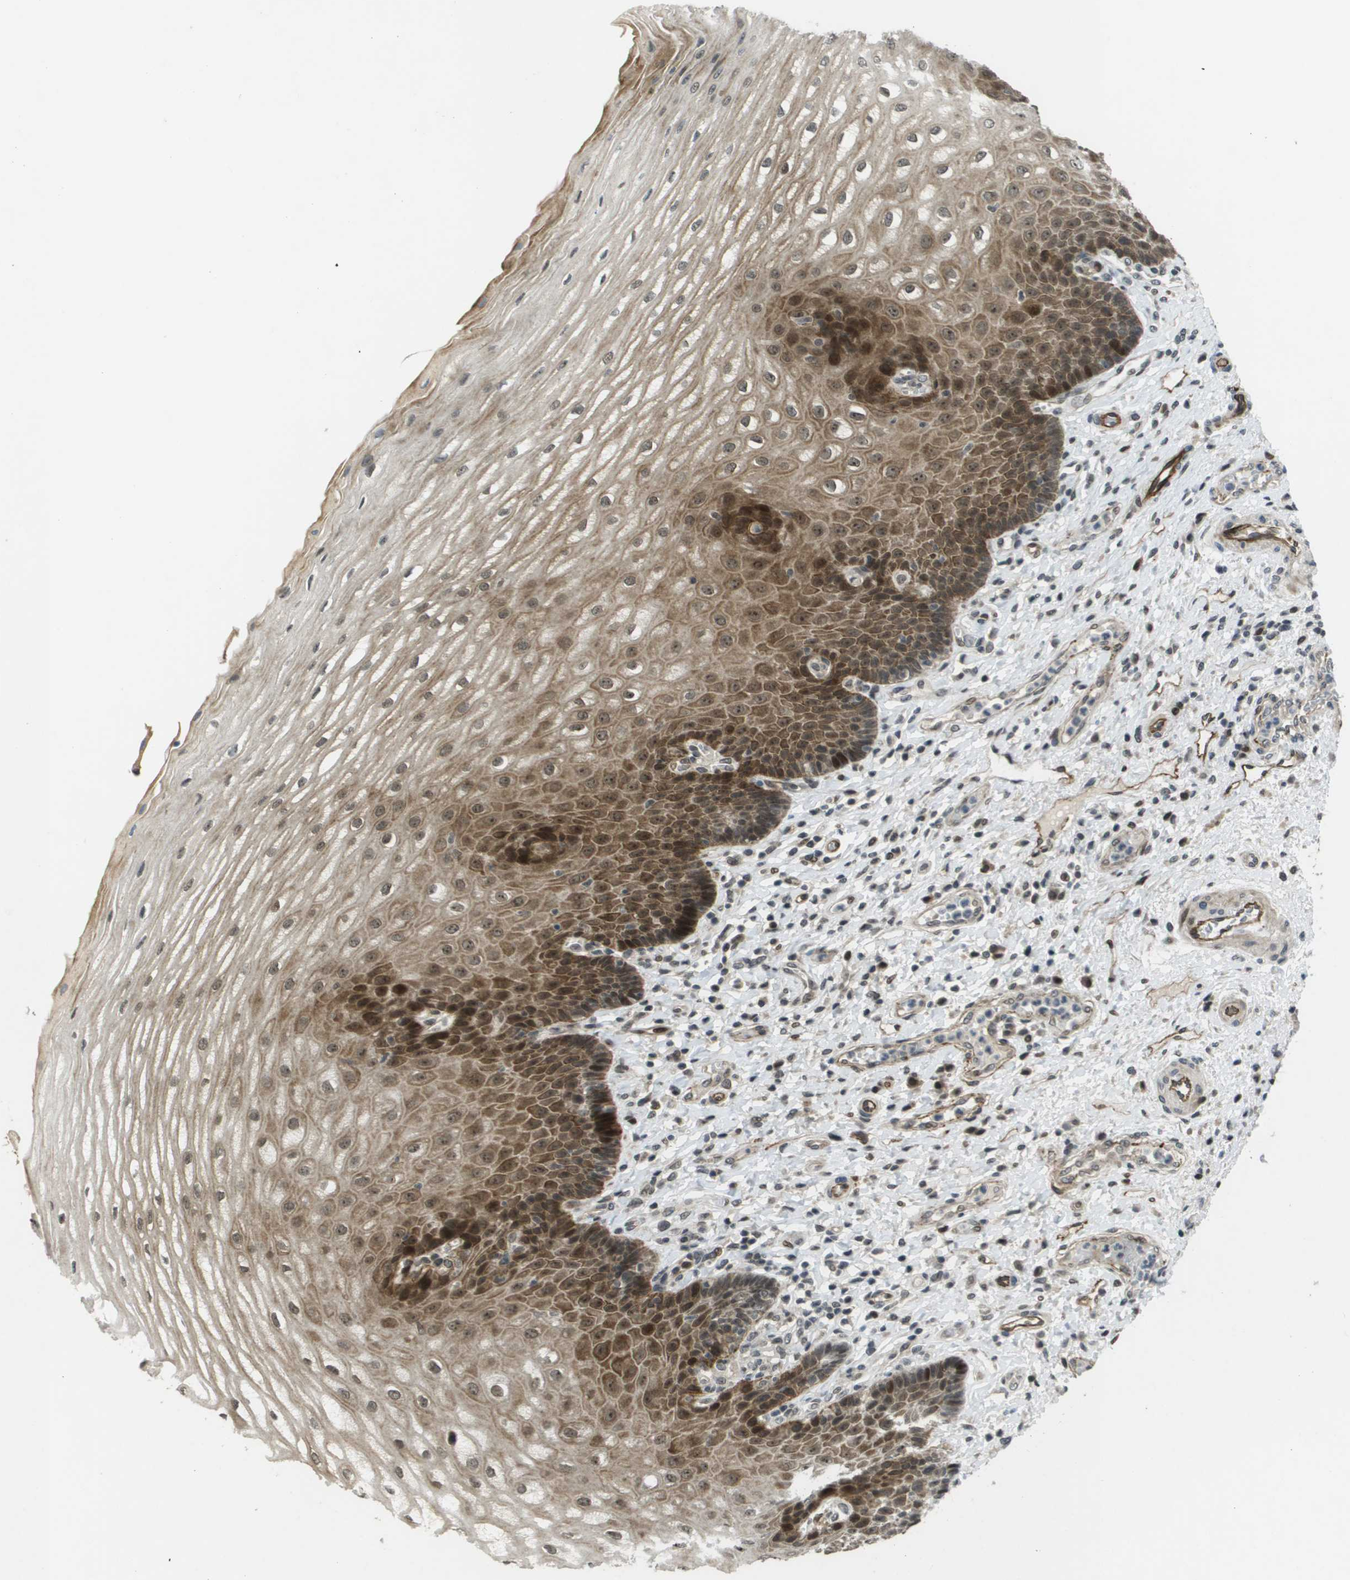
{"staining": {"intensity": "moderate", "quantity": ">75%", "location": "cytoplasmic/membranous,nuclear"}, "tissue": "esophagus", "cell_type": "Squamous epithelial cells", "image_type": "normal", "snomed": [{"axis": "morphology", "description": "Normal tissue, NOS"}, {"axis": "topography", "description": "Esophagus"}], "caption": "The micrograph shows staining of benign esophagus, revealing moderate cytoplasmic/membranous,nuclear protein staining (brown color) within squamous epithelial cells. The protein is stained brown, and the nuclei are stained in blue (DAB IHC with brightfield microscopy, high magnification).", "gene": "KAT5", "patient": {"sex": "male", "age": 54}}